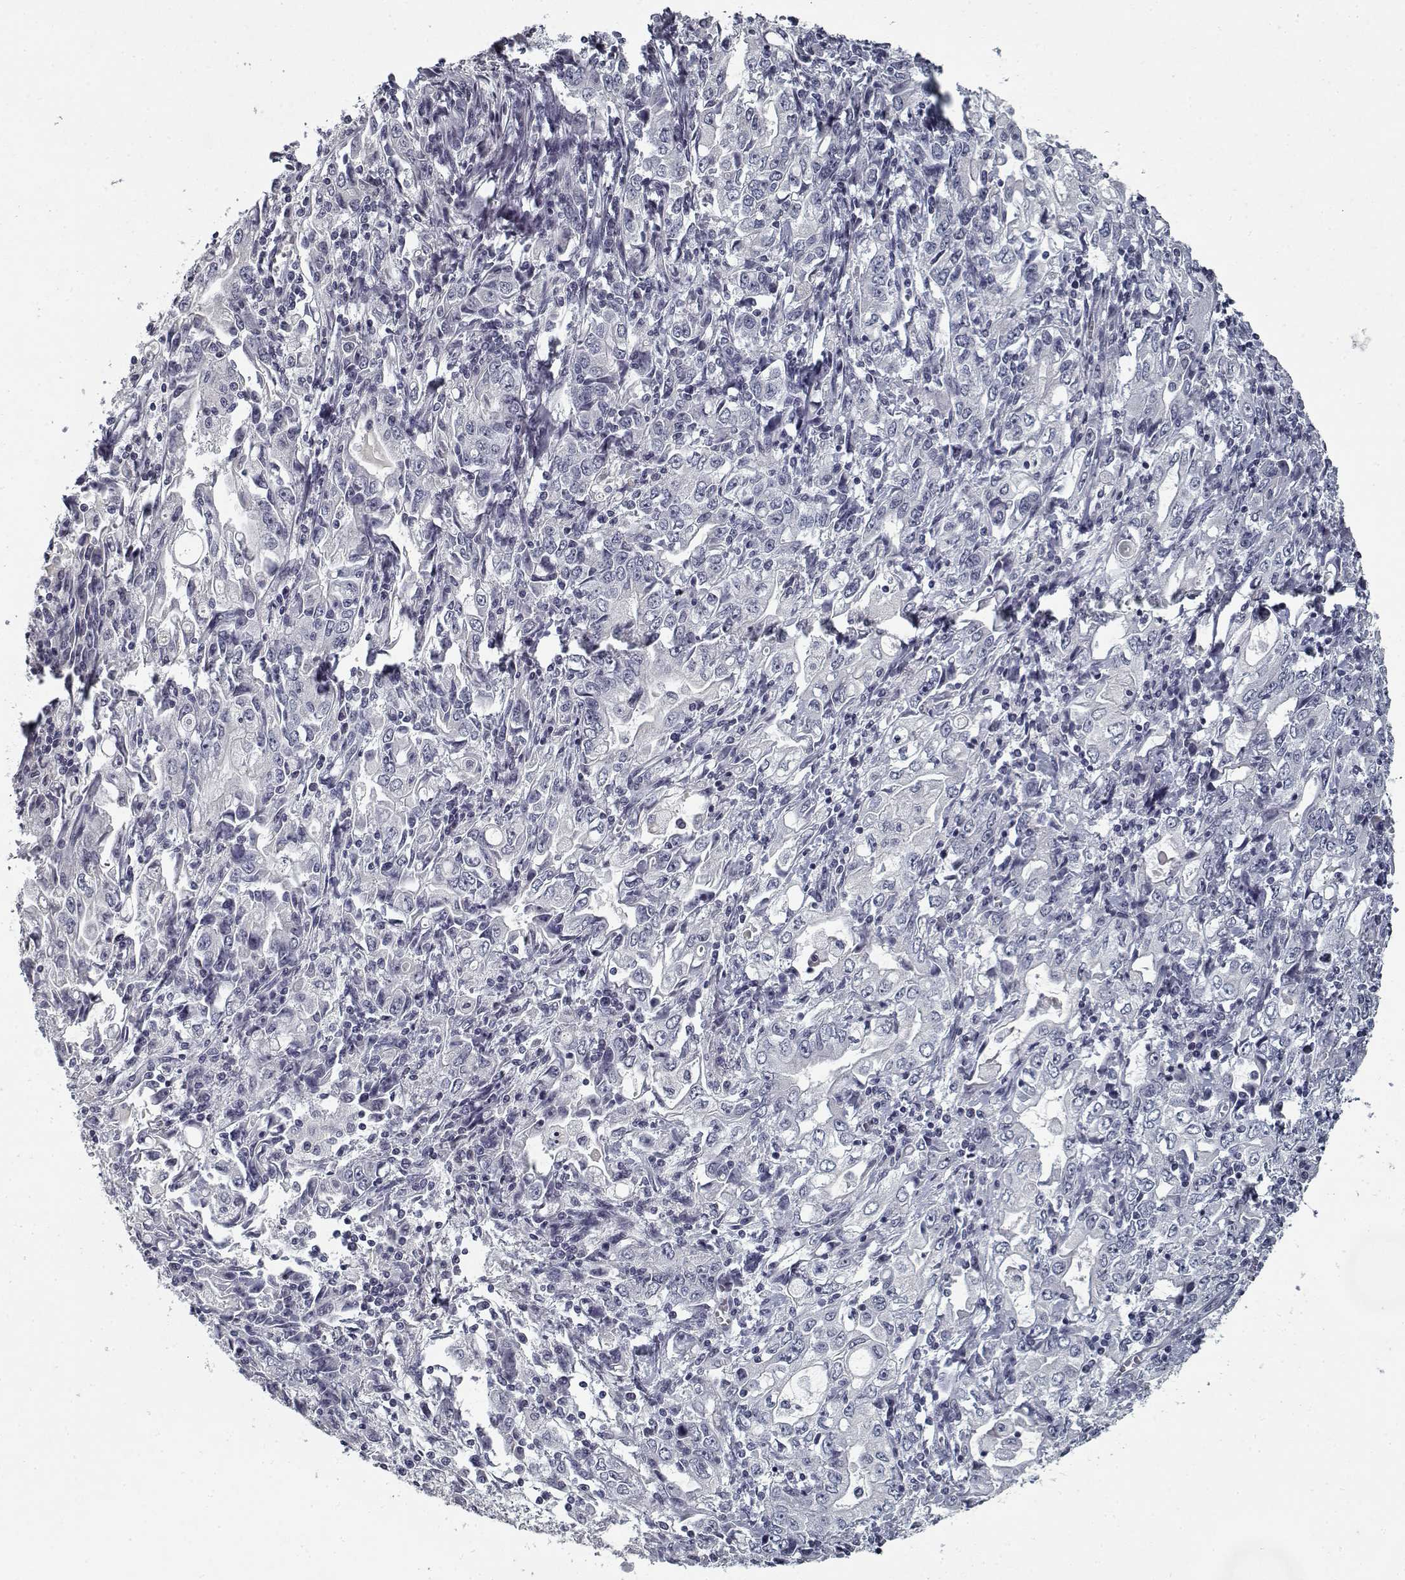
{"staining": {"intensity": "negative", "quantity": "none", "location": "none"}, "tissue": "stomach cancer", "cell_type": "Tumor cells", "image_type": "cancer", "snomed": [{"axis": "morphology", "description": "Adenocarcinoma, NOS"}, {"axis": "topography", "description": "Stomach, lower"}], "caption": "Human adenocarcinoma (stomach) stained for a protein using immunohistochemistry (IHC) reveals no staining in tumor cells.", "gene": "GAD2", "patient": {"sex": "female", "age": 72}}